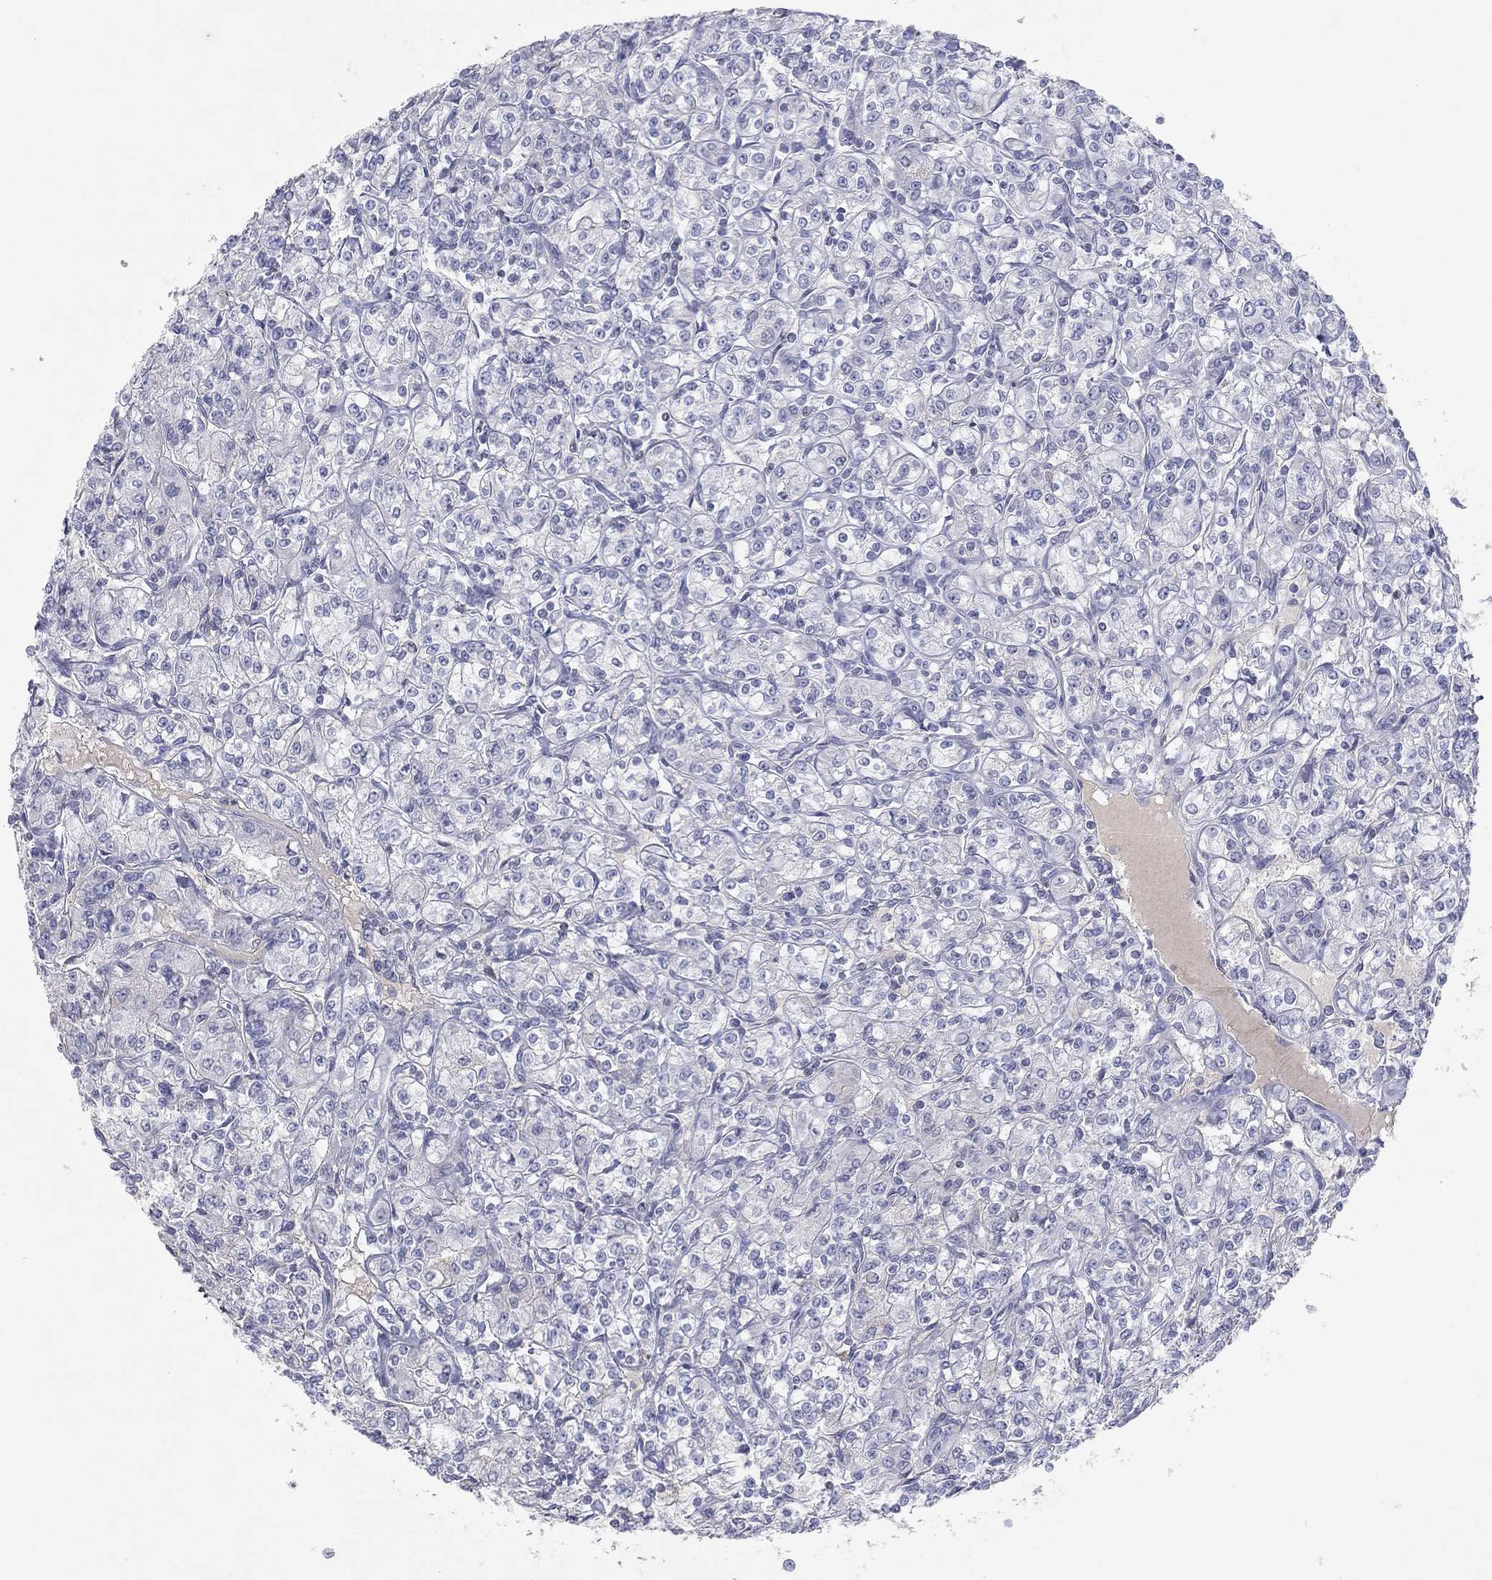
{"staining": {"intensity": "negative", "quantity": "none", "location": "none"}, "tissue": "renal cancer", "cell_type": "Tumor cells", "image_type": "cancer", "snomed": [{"axis": "morphology", "description": "Adenocarcinoma, NOS"}, {"axis": "topography", "description": "Kidney"}], "caption": "High magnification brightfield microscopy of renal adenocarcinoma stained with DAB (3,3'-diaminobenzidine) (brown) and counterstained with hematoxylin (blue): tumor cells show no significant expression. (Stains: DAB (3,3'-diaminobenzidine) IHC with hematoxylin counter stain, Microscopy: brightfield microscopy at high magnification).", "gene": "CPT1B", "patient": {"sex": "male", "age": 77}}